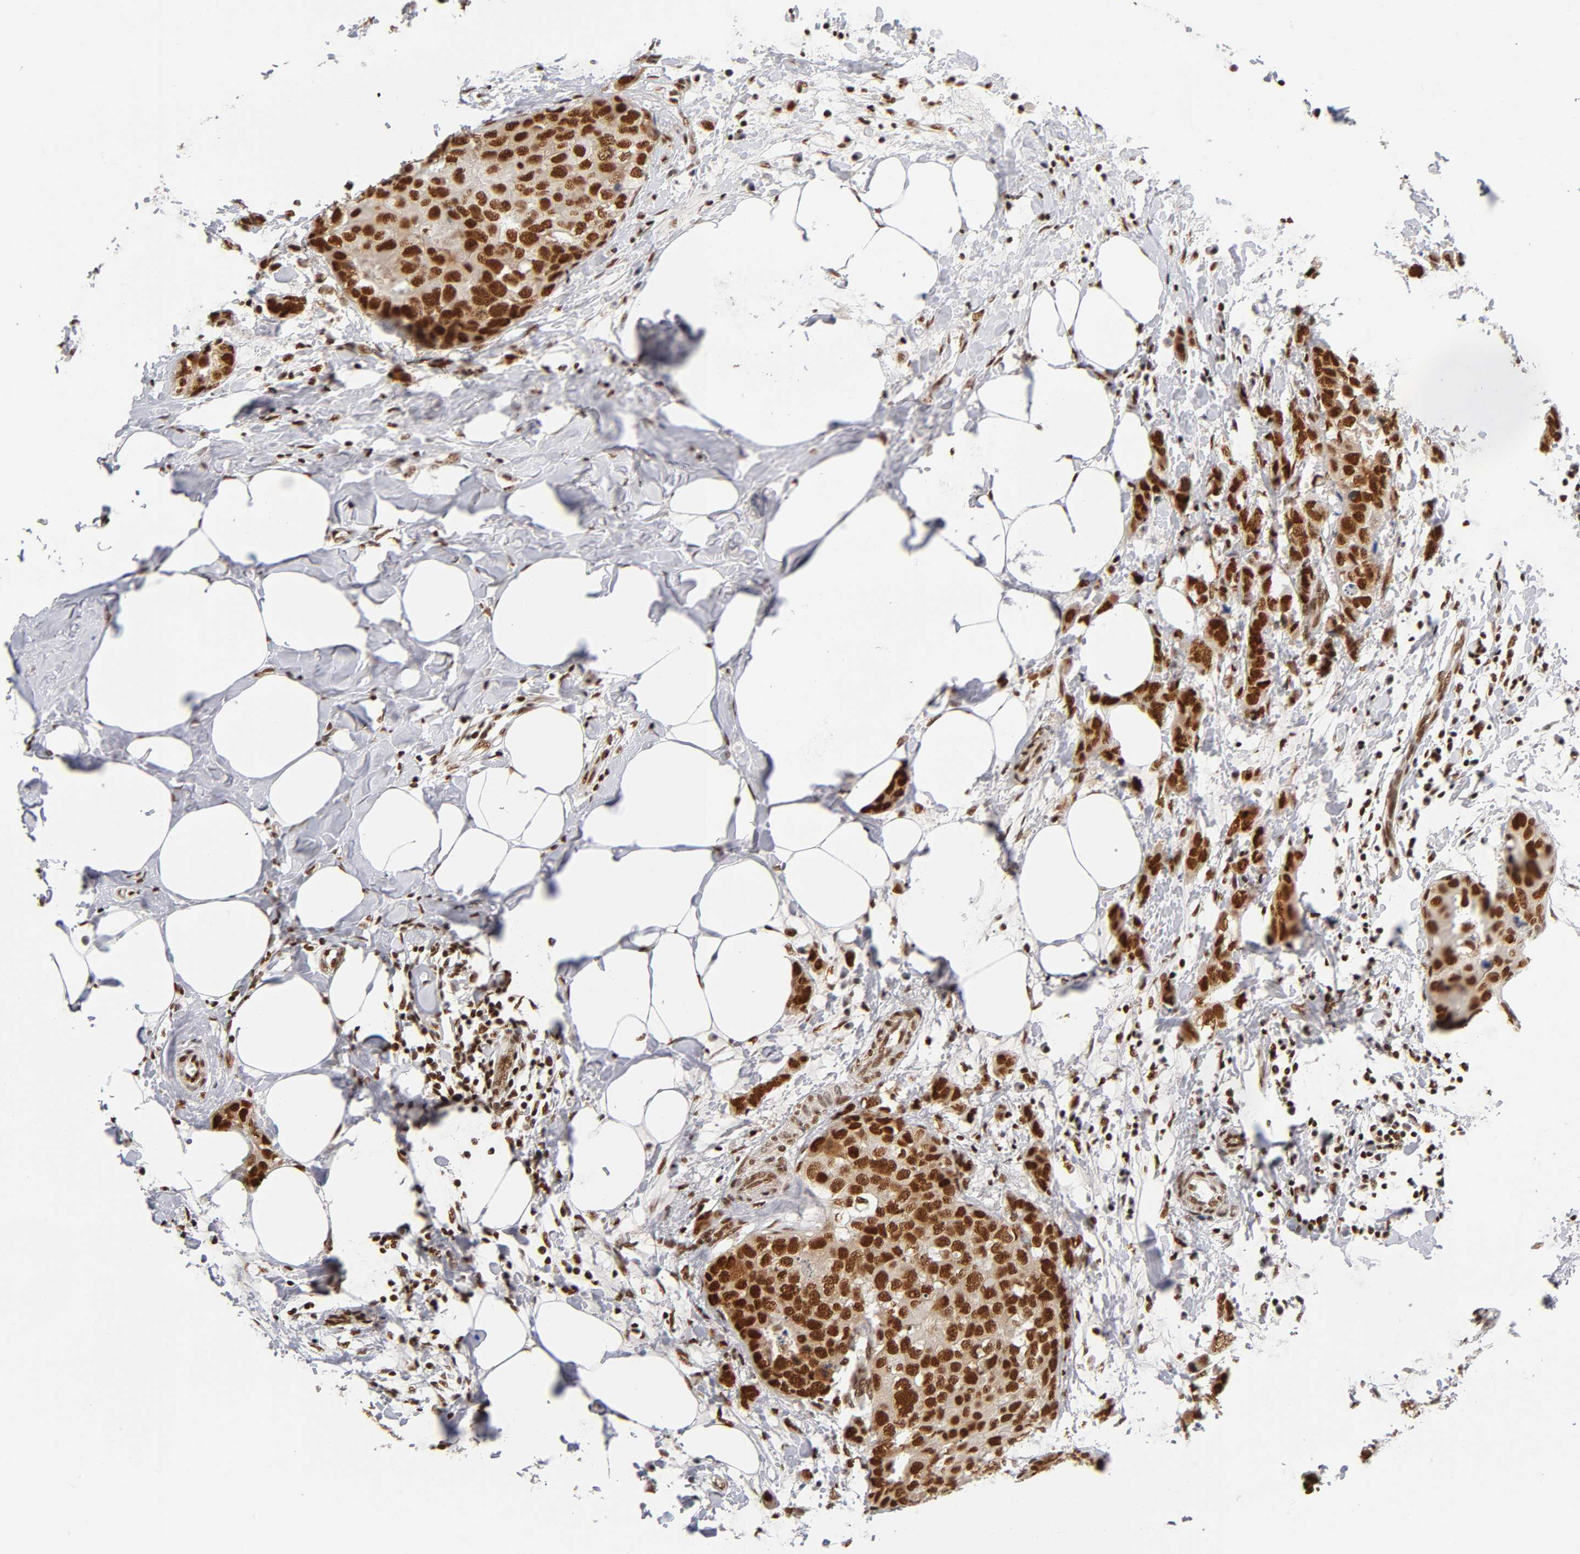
{"staining": {"intensity": "strong", "quantity": ">75%", "location": "nuclear"}, "tissue": "breast cancer", "cell_type": "Tumor cells", "image_type": "cancer", "snomed": [{"axis": "morphology", "description": "Normal tissue, NOS"}, {"axis": "morphology", "description": "Duct carcinoma"}, {"axis": "topography", "description": "Breast"}], "caption": "DAB immunohistochemical staining of invasive ductal carcinoma (breast) shows strong nuclear protein positivity in about >75% of tumor cells. (brown staining indicates protein expression, while blue staining denotes nuclei).", "gene": "ILKAP", "patient": {"sex": "female", "age": 50}}